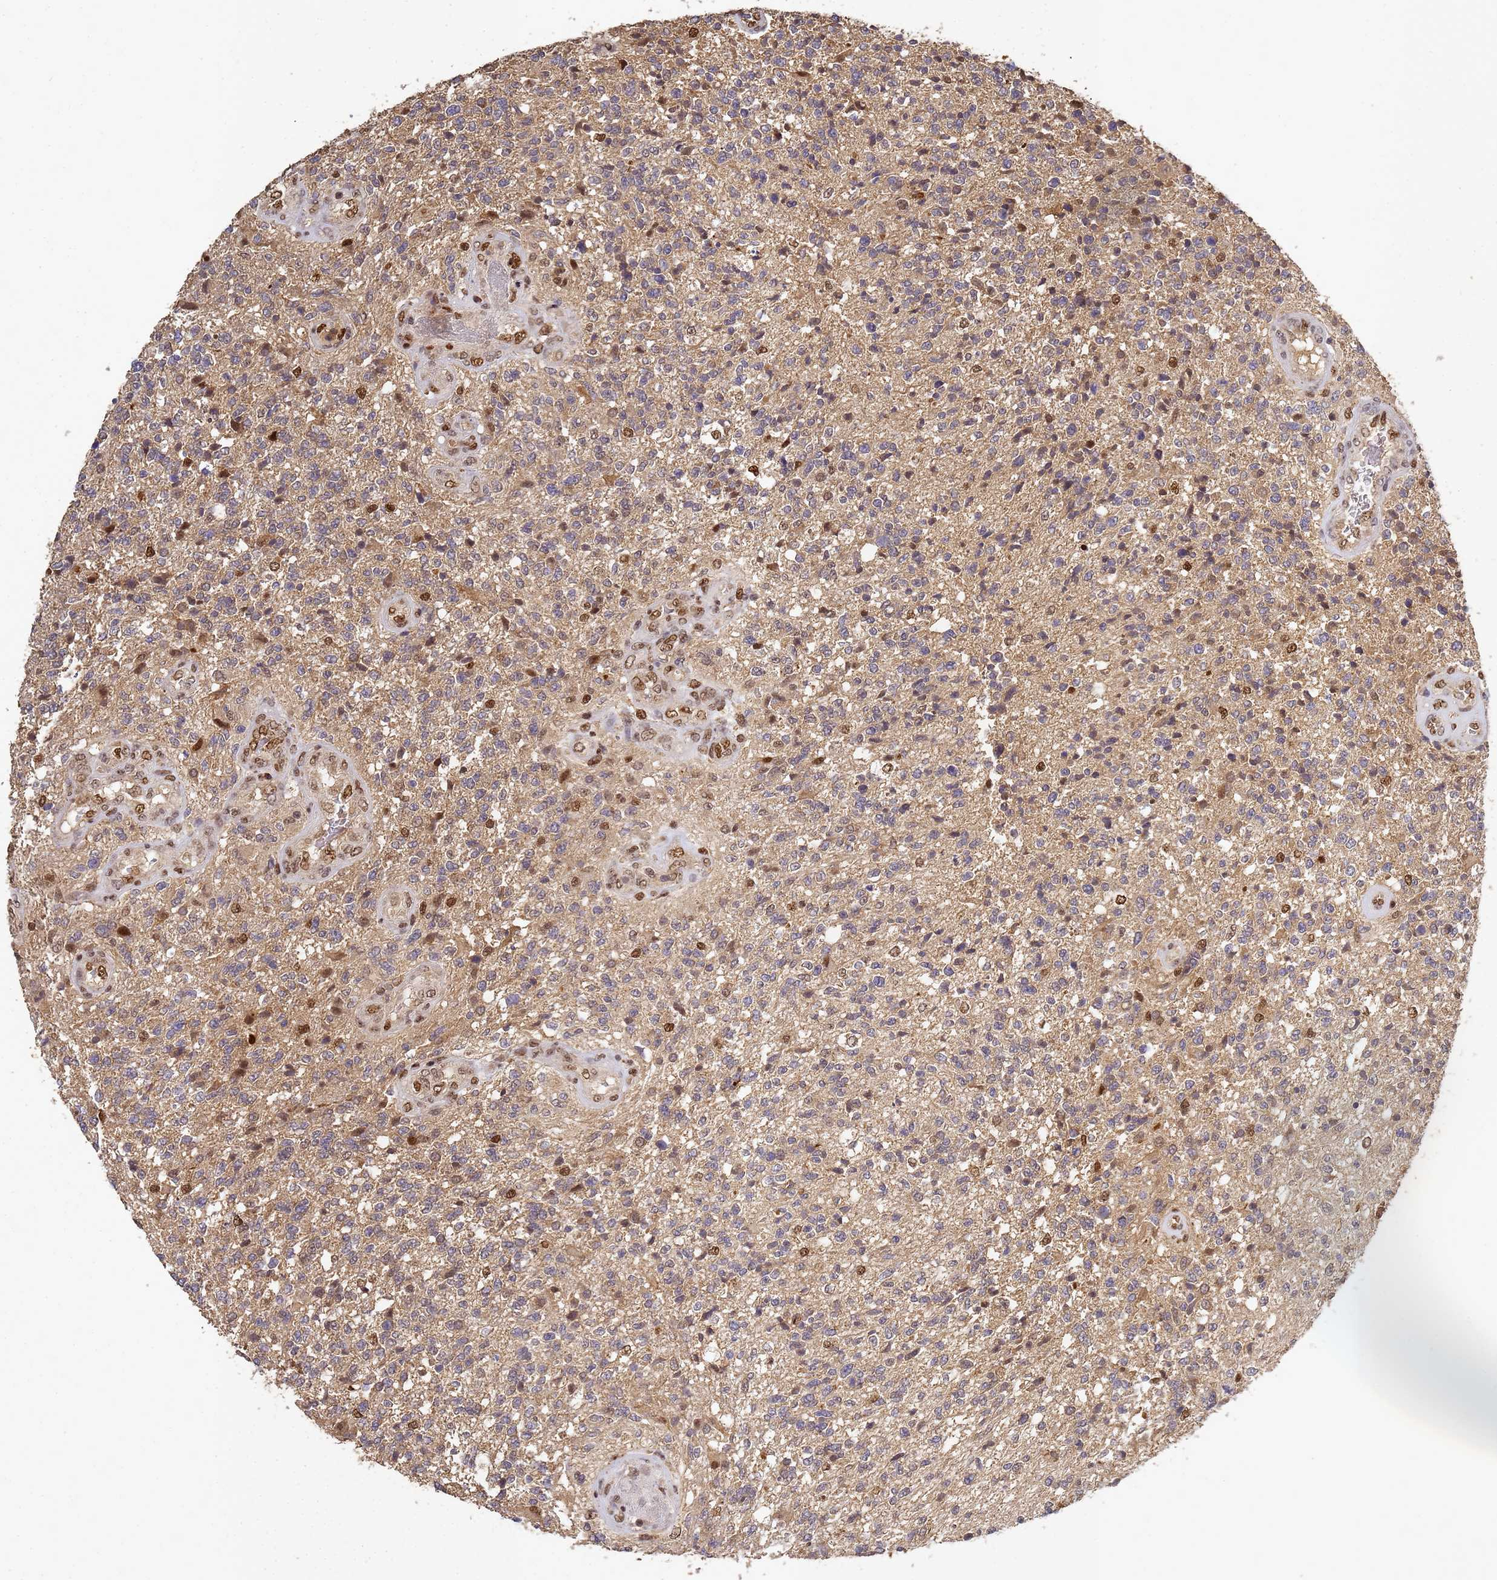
{"staining": {"intensity": "moderate", "quantity": "<25%", "location": "cytoplasmic/membranous,nuclear"}, "tissue": "glioma", "cell_type": "Tumor cells", "image_type": "cancer", "snomed": [{"axis": "morphology", "description": "Glioma, malignant, High grade"}, {"axis": "topography", "description": "Brain"}], "caption": "Tumor cells exhibit low levels of moderate cytoplasmic/membranous and nuclear positivity in about <25% of cells in glioma.", "gene": "SECISBP2", "patient": {"sex": "male", "age": 56}}